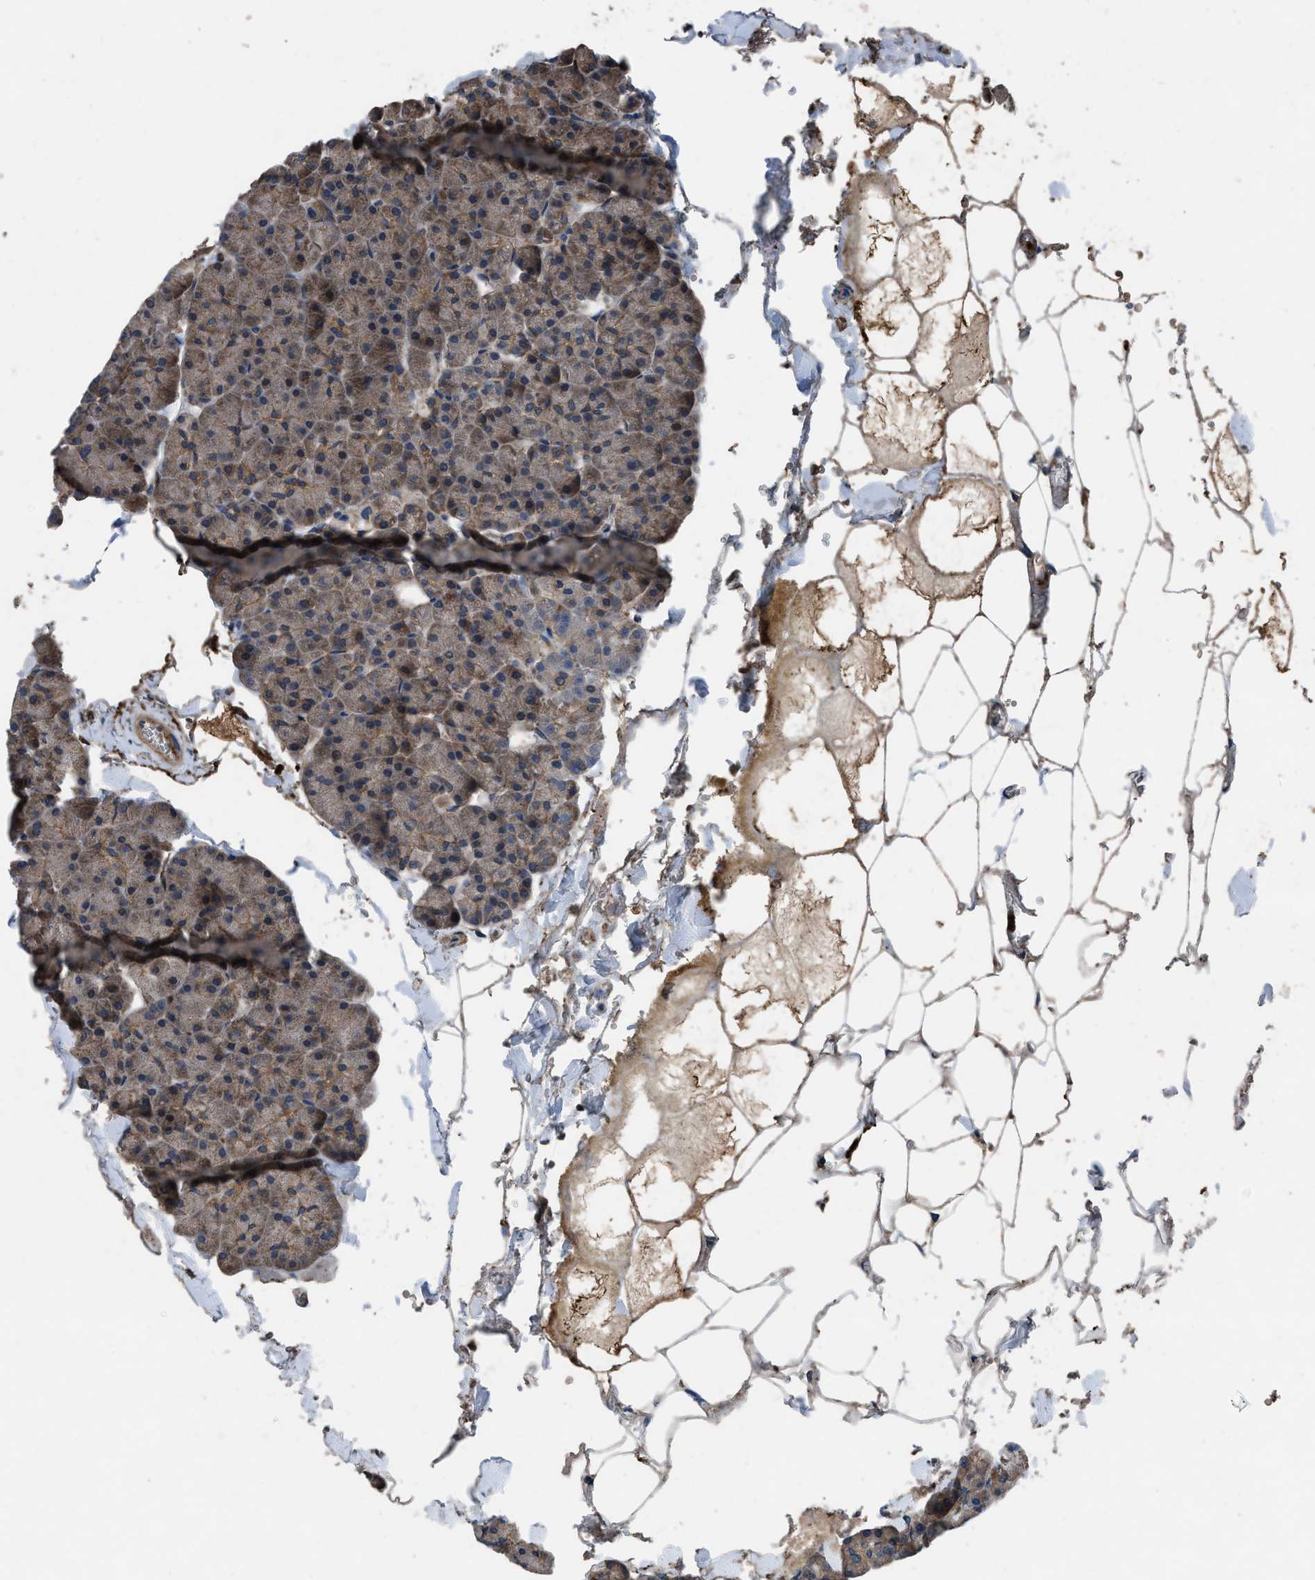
{"staining": {"intensity": "moderate", "quantity": ">75%", "location": "cytoplasmic/membranous"}, "tissue": "pancreas", "cell_type": "Exocrine glandular cells", "image_type": "normal", "snomed": [{"axis": "morphology", "description": "Normal tissue, NOS"}, {"axis": "topography", "description": "Pancreas"}], "caption": "The photomicrograph displays staining of normal pancreas, revealing moderate cytoplasmic/membranous protein staining (brown color) within exocrine glandular cells. (brown staining indicates protein expression, while blue staining denotes nuclei).", "gene": "USP25", "patient": {"sex": "male", "age": 35}}